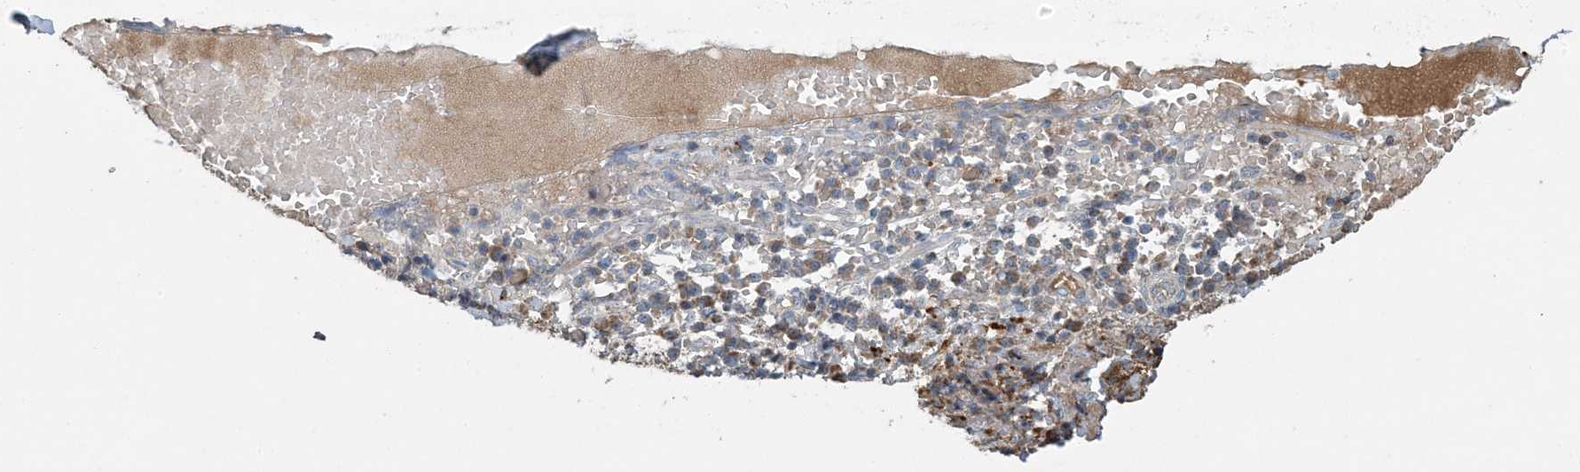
{"staining": {"intensity": "weak", "quantity": "25%-75%", "location": "cytoplasmic/membranous"}, "tissue": "soft tissue", "cell_type": "Chondrocytes", "image_type": "normal", "snomed": [{"axis": "morphology", "description": "Normal tissue, NOS"}, {"axis": "morphology", "description": "Basal cell carcinoma"}, {"axis": "topography", "description": "Cartilage tissue"}, {"axis": "topography", "description": "Nasopharynx"}, {"axis": "topography", "description": "Oral tissue"}], "caption": "Chondrocytes reveal low levels of weak cytoplasmic/membranous expression in about 25%-75% of cells in benign human soft tissue. The protein of interest is shown in brown color, while the nuclei are stained blue.", "gene": "LTN1", "patient": {"sex": "female", "age": 77}}